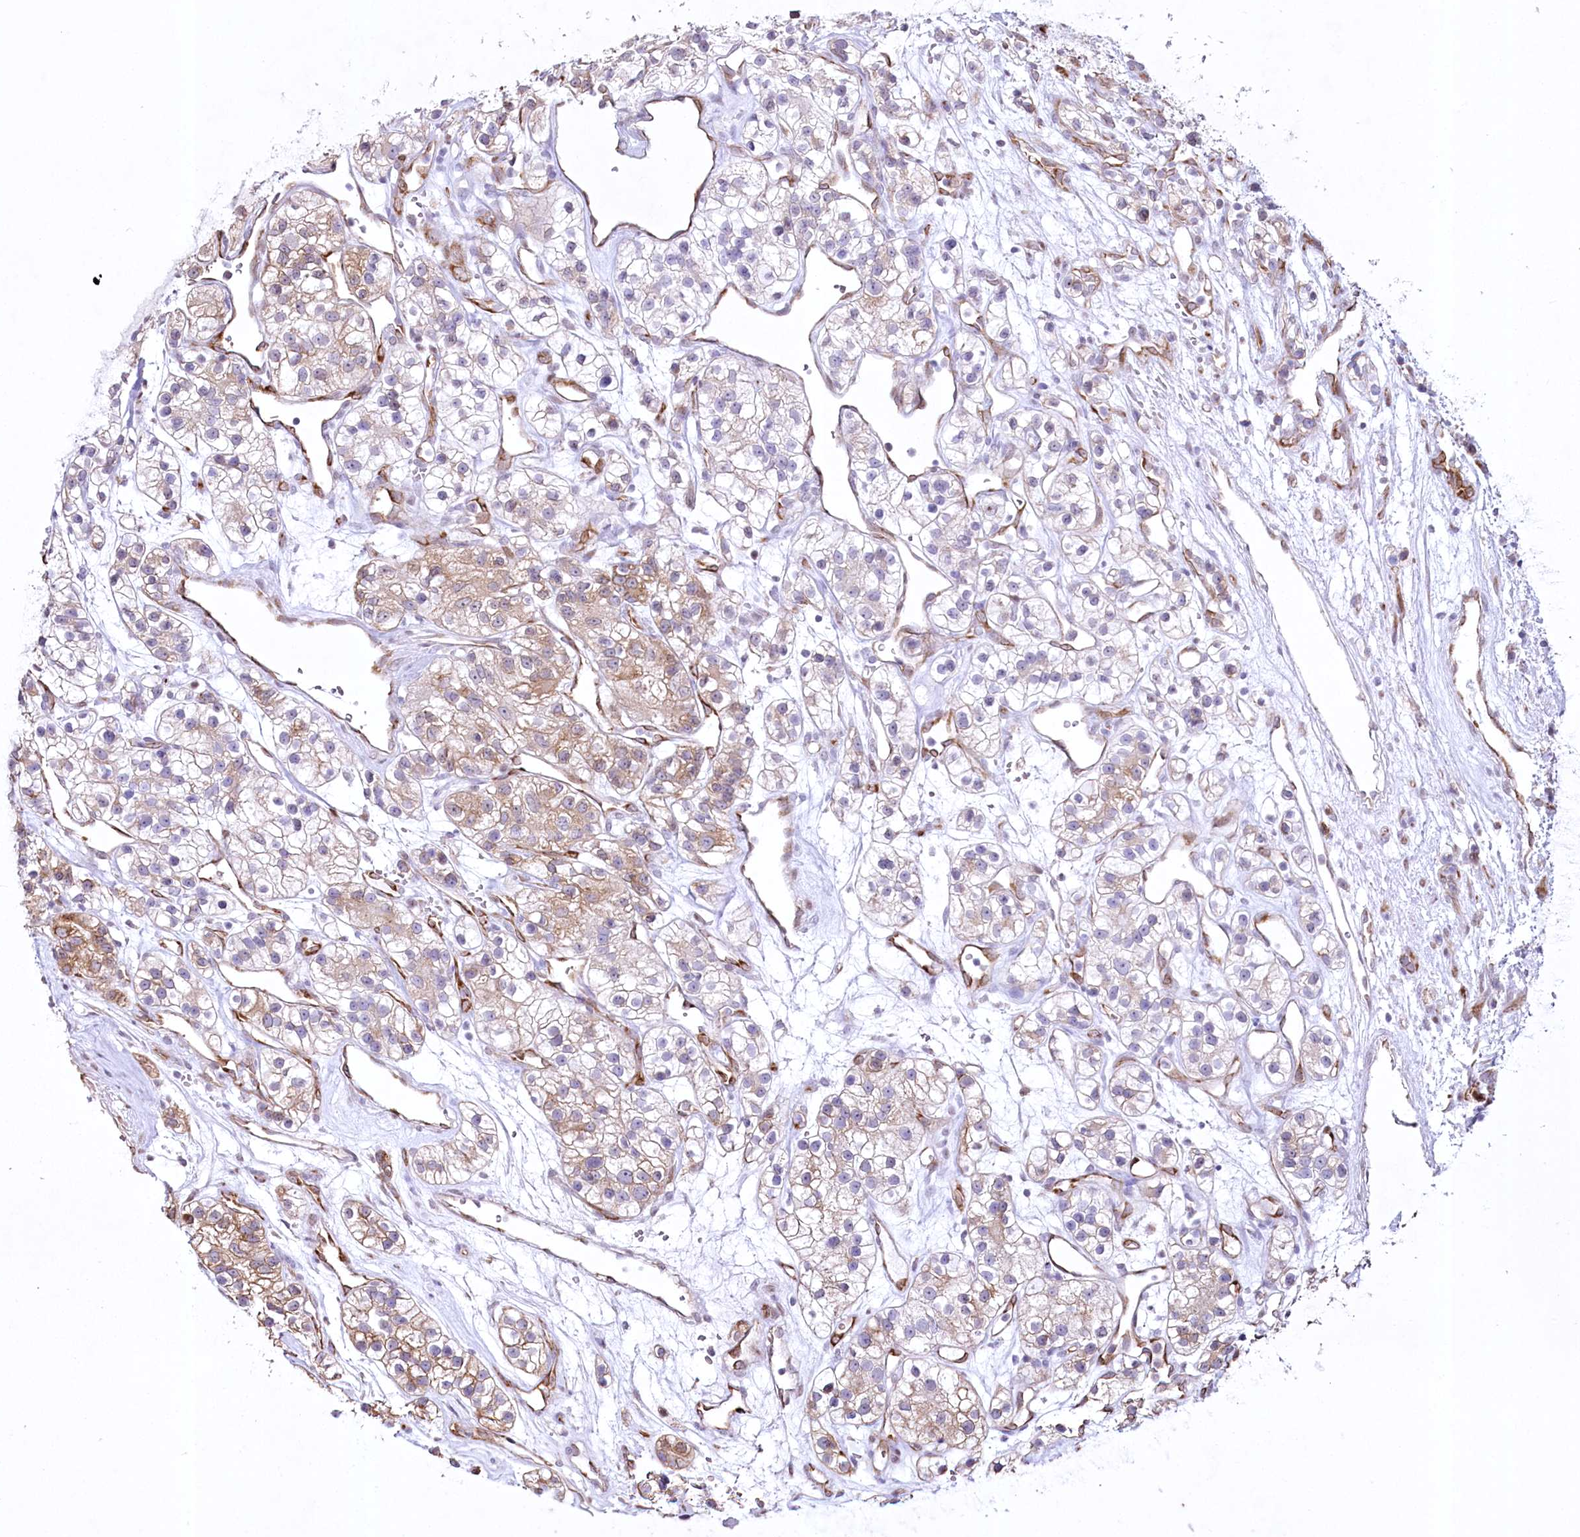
{"staining": {"intensity": "moderate", "quantity": "25%-75%", "location": "cytoplasmic/membranous"}, "tissue": "renal cancer", "cell_type": "Tumor cells", "image_type": "cancer", "snomed": [{"axis": "morphology", "description": "Adenocarcinoma, NOS"}, {"axis": "topography", "description": "Kidney"}], "caption": "Renal cancer tissue demonstrates moderate cytoplasmic/membranous staining in about 25%-75% of tumor cells, visualized by immunohistochemistry.", "gene": "YBX3", "patient": {"sex": "female", "age": 57}}